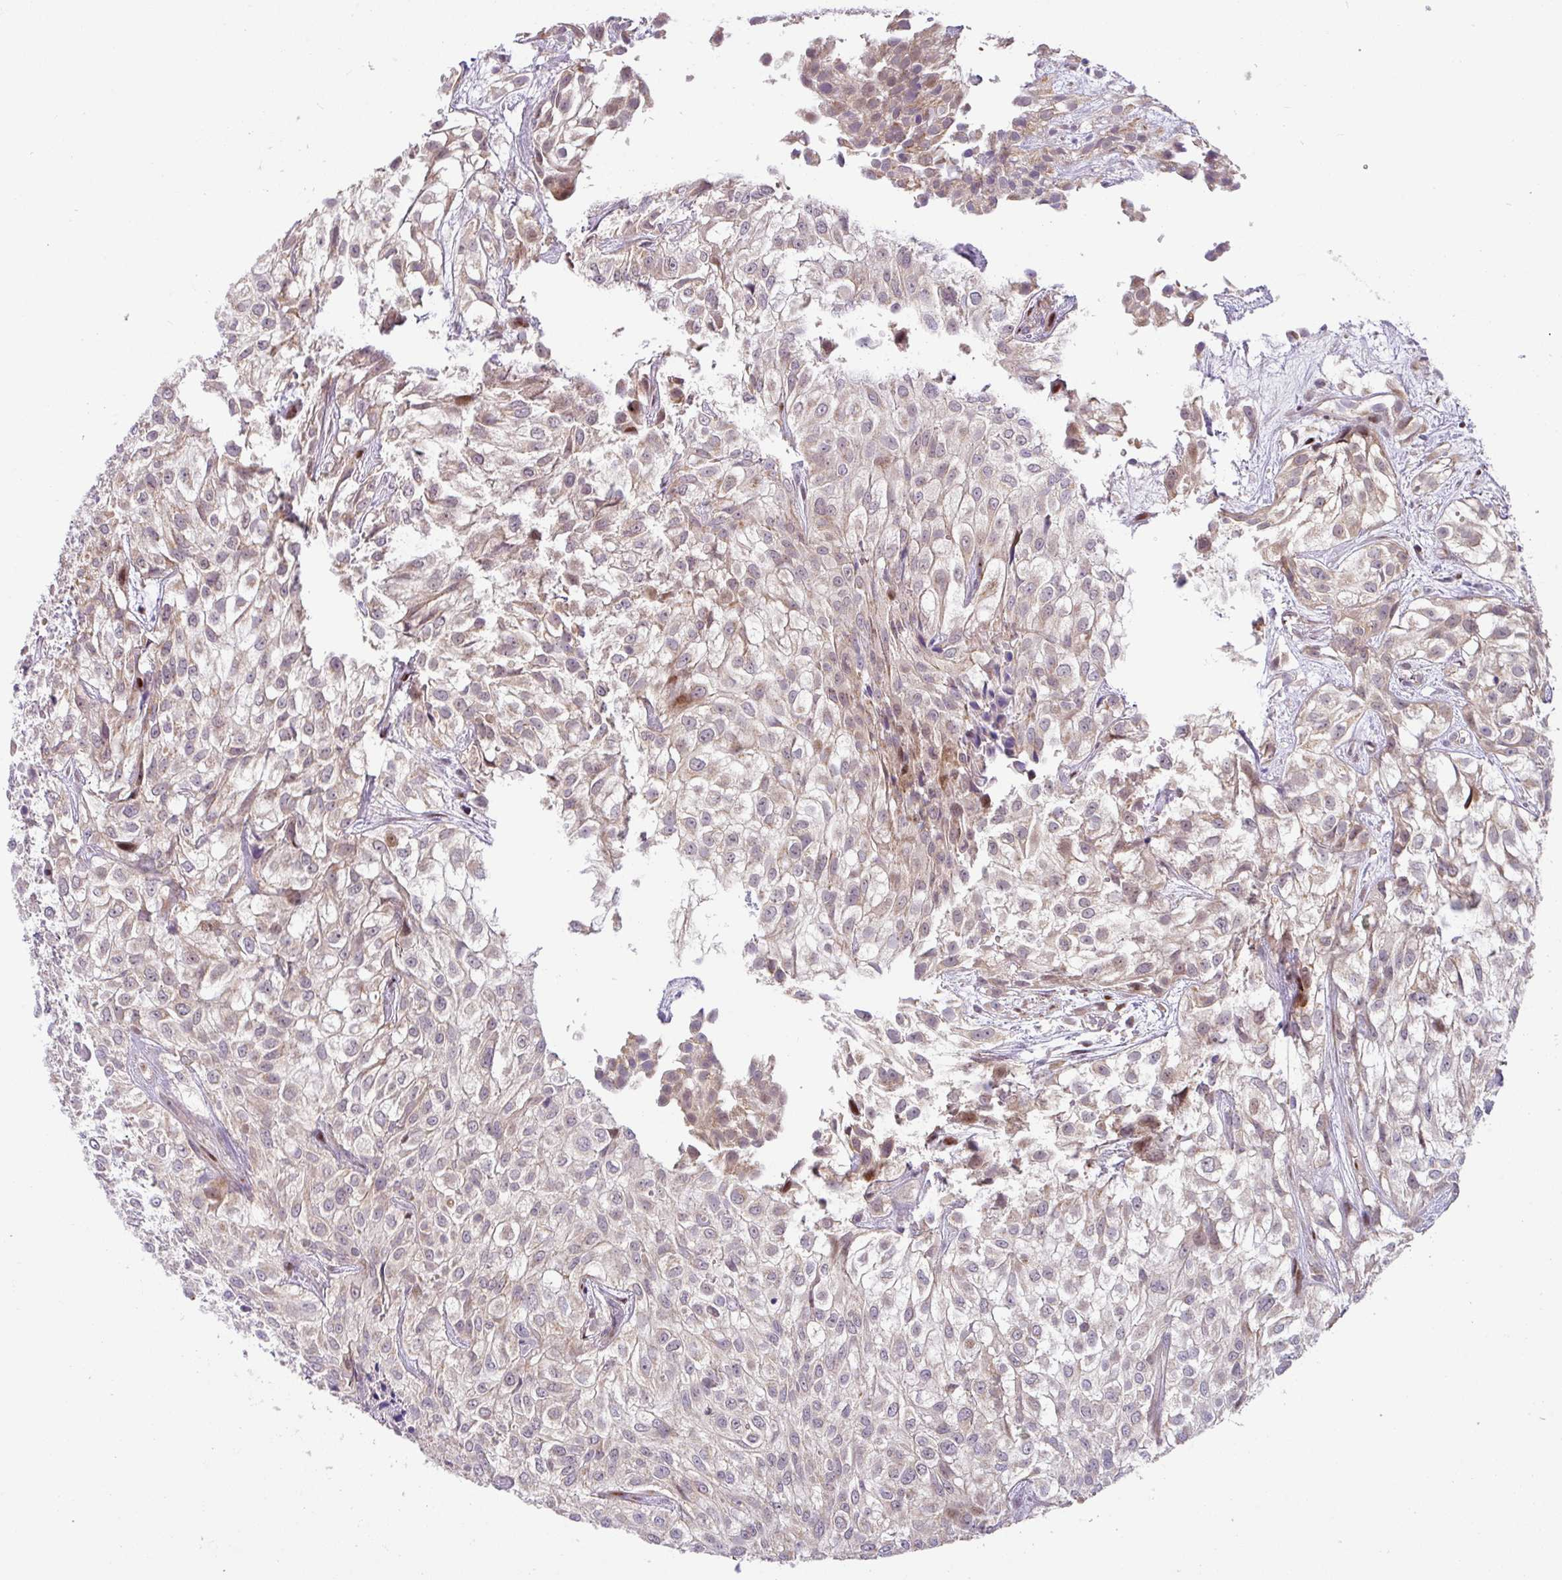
{"staining": {"intensity": "weak", "quantity": "<25%", "location": "cytoplasmic/membranous"}, "tissue": "urothelial cancer", "cell_type": "Tumor cells", "image_type": "cancer", "snomed": [{"axis": "morphology", "description": "Urothelial carcinoma, High grade"}, {"axis": "topography", "description": "Urinary bladder"}], "caption": "Immunohistochemistry (IHC) micrograph of neoplastic tissue: urothelial carcinoma (high-grade) stained with DAB (3,3'-diaminobenzidine) reveals no significant protein positivity in tumor cells. (Immunohistochemistry (IHC), brightfield microscopy, high magnification).", "gene": "SARS2", "patient": {"sex": "male", "age": 56}}